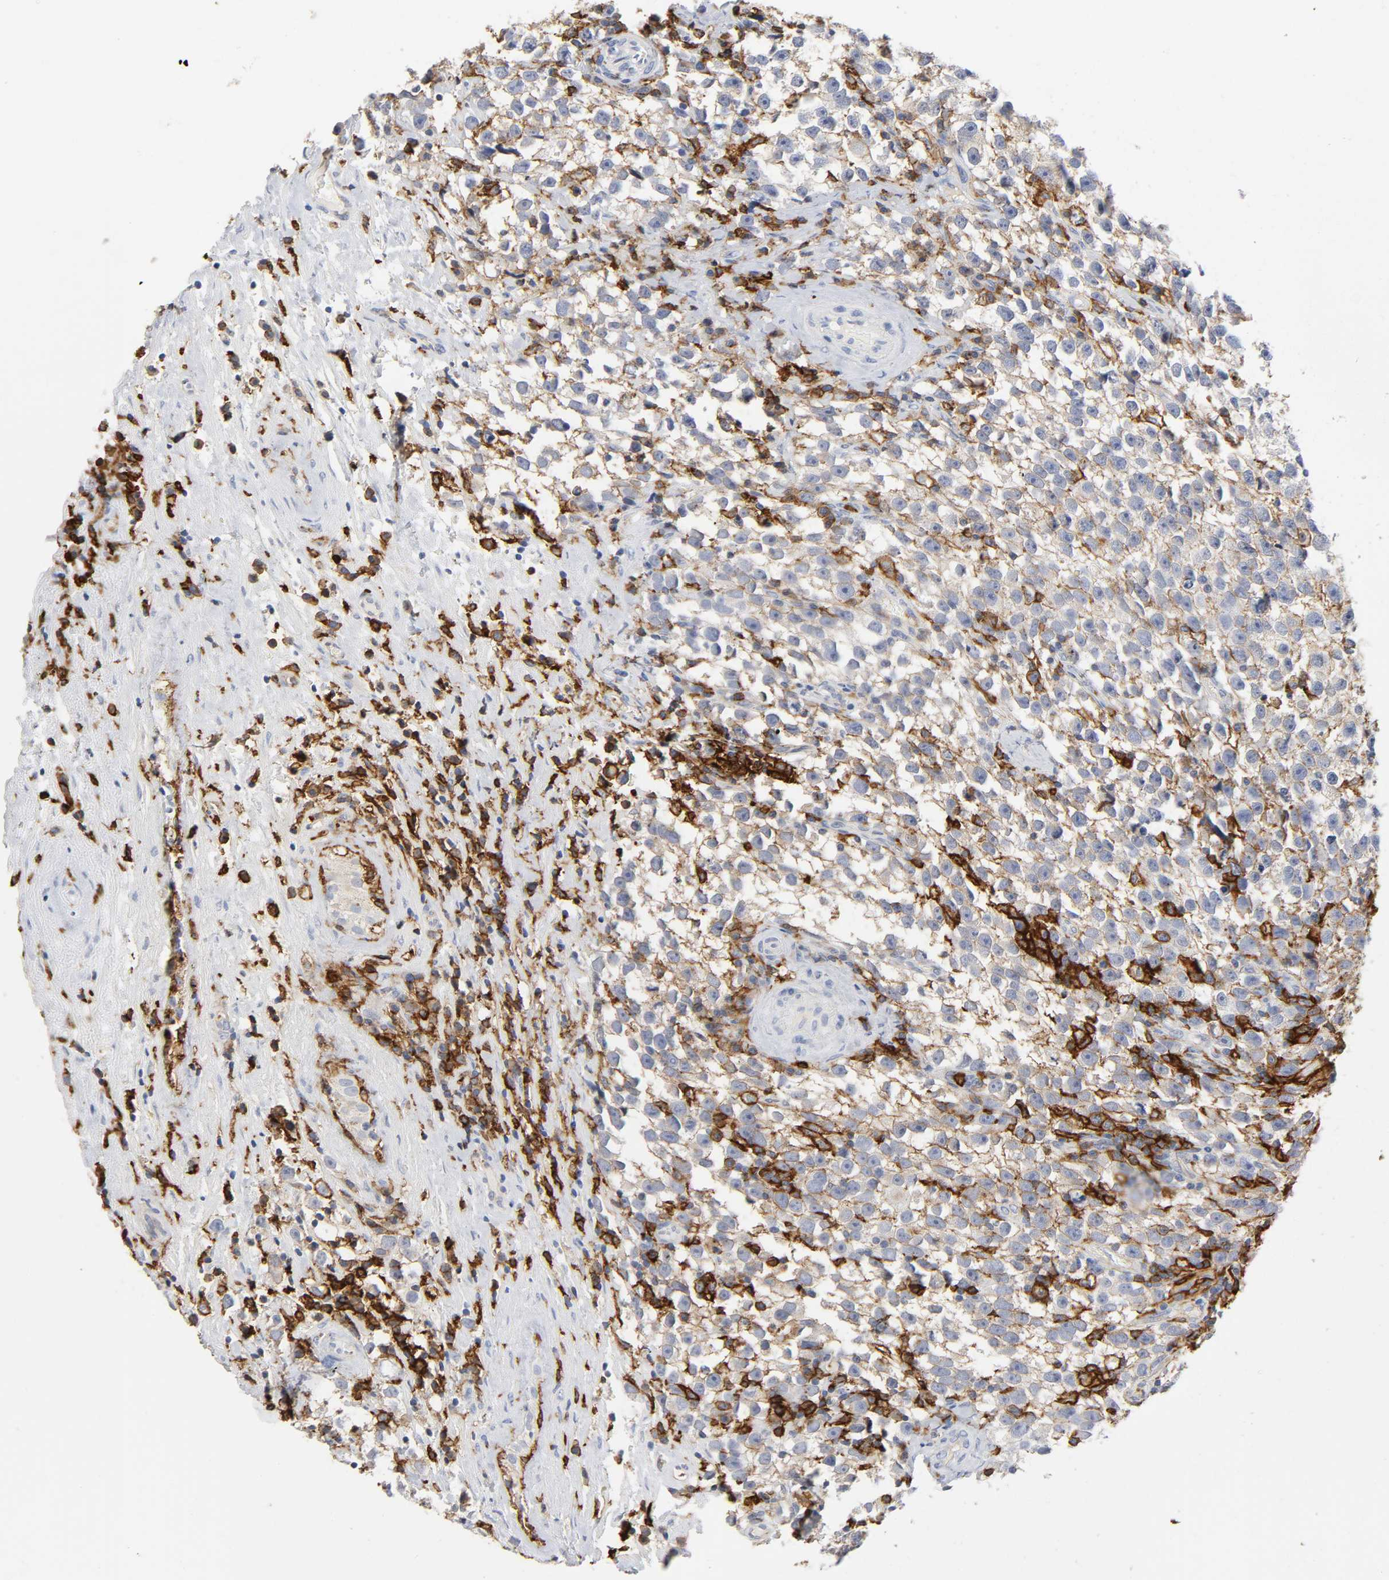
{"staining": {"intensity": "negative", "quantity": "none", "location": "none"}, "tissue": "testis cancer", "cell_type": "Tumor cells", "image_type": "cancer", "snomed": [{"axis": "morphology", "description": "Seminoma, NOS"}, {"axis": "topography", "description": "Testis"}], "caption": "Testis cancer (seminoma) was stained to show a protein in brown. There is no significant staining in tumor cells. The staining is performed using DAB (3,3'-diaminobenzidine) brown chromogen with nuclei counter-stained in using hematoxylin.", "gene": "LYN", "patient": {"sex": "male", "age": 33}}